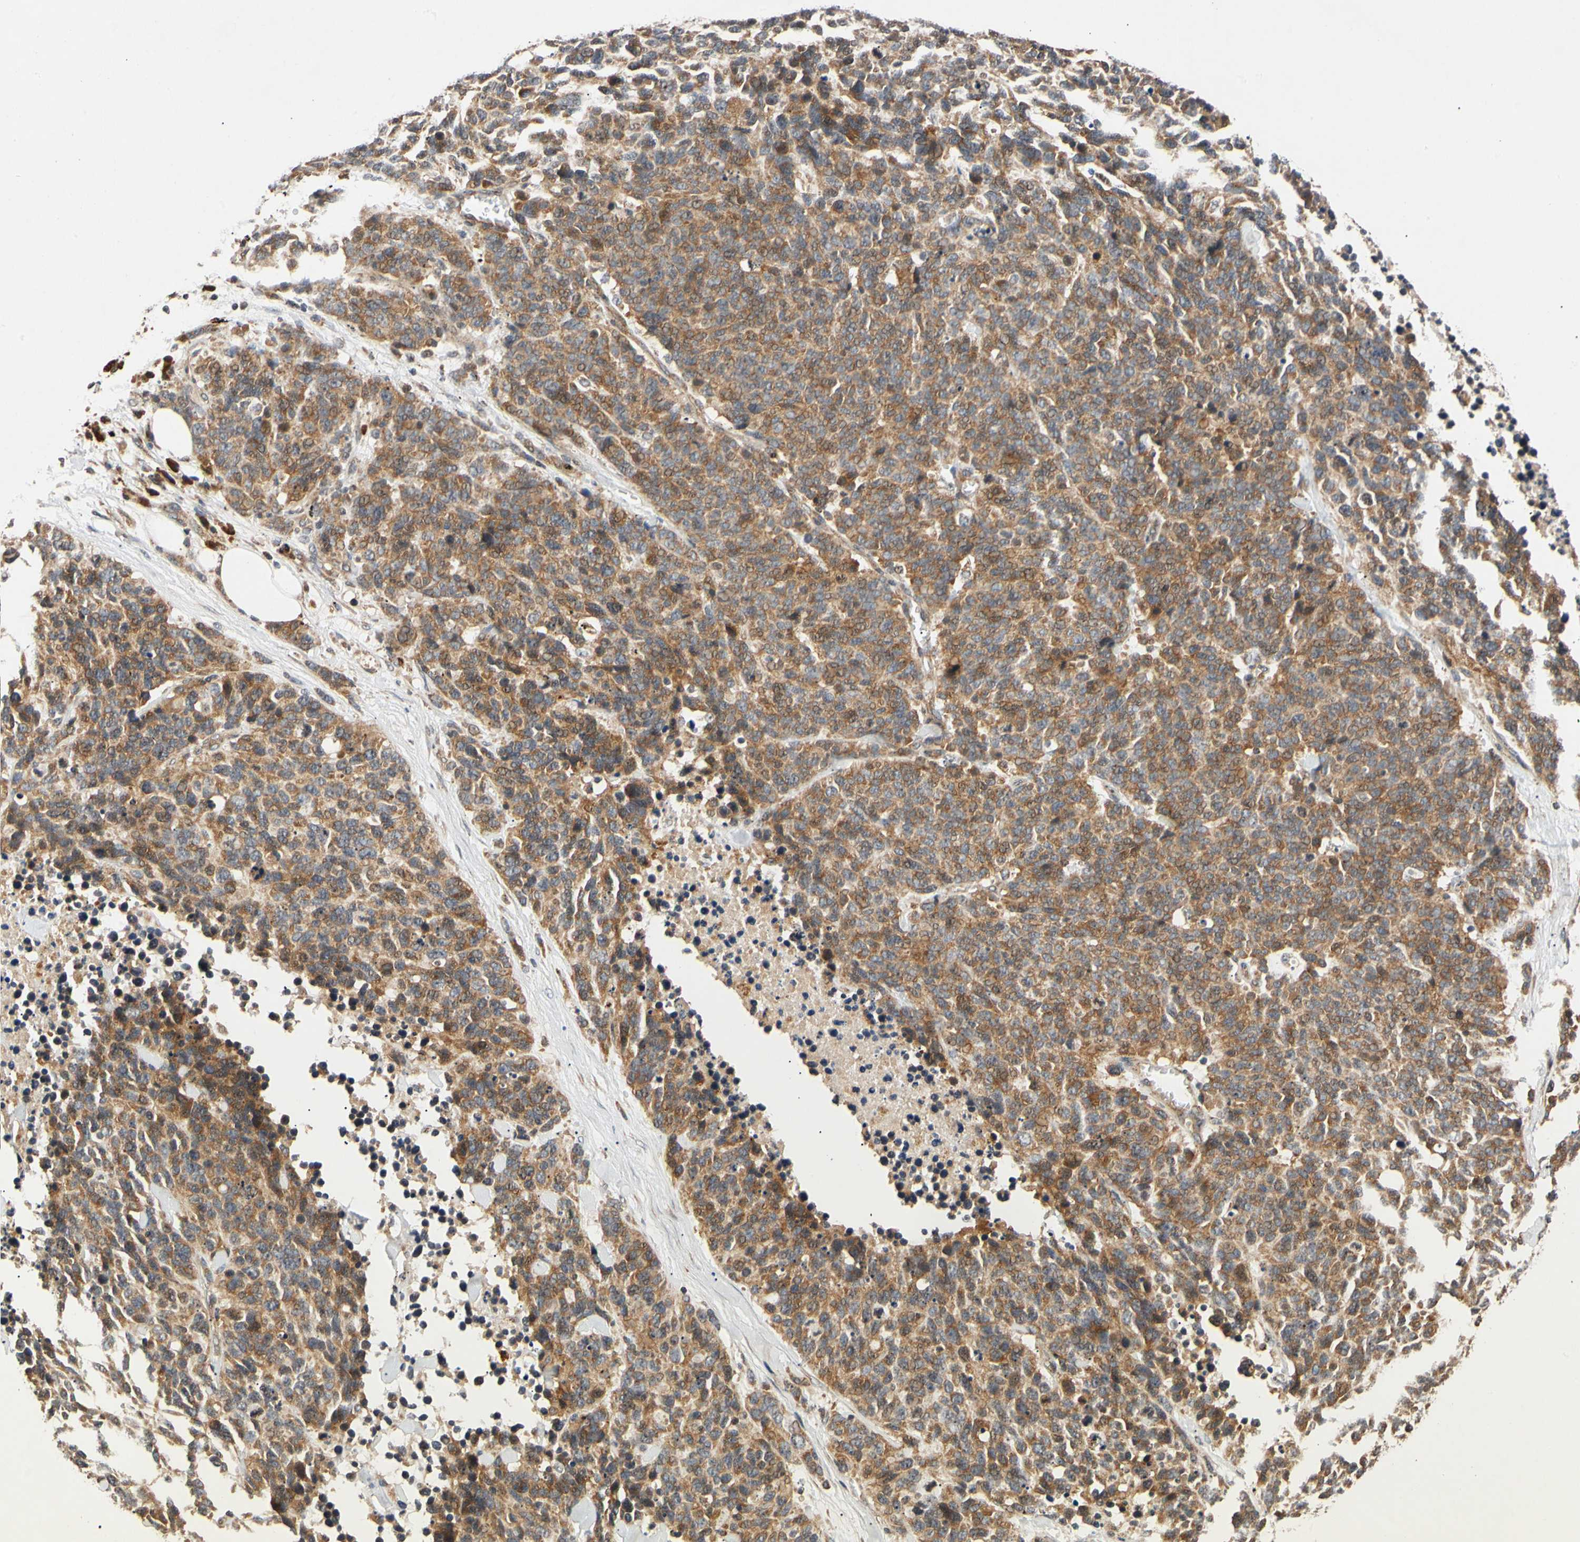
{"staining": {"intensity": "strong", "quantity": ">75%", "location": "cytoplasmic/membranous"}, "tissue": "lung cancer", "cell_type": "Tumor cells", "image_type": "cancer", "snomed": [{"axis": "morphology", "description": "Neoplasm, malignant, NOS"}, {"axis": "topography", "description": "Lung"}], "caption": "Neoplasm (malignant) (lung) stained with DAB immunohistochemistry displays high levels of strong cytoplasmic/membranous staining in approximately >75% of tumor cells. The staining was performed using DAB to visualize the protein expression in brown, while the nuclei were stained in blue with hematoxylin (Magnification: 20x).", "gene": "MRPS22", "patient": {"sex": "female", "age": 58}}